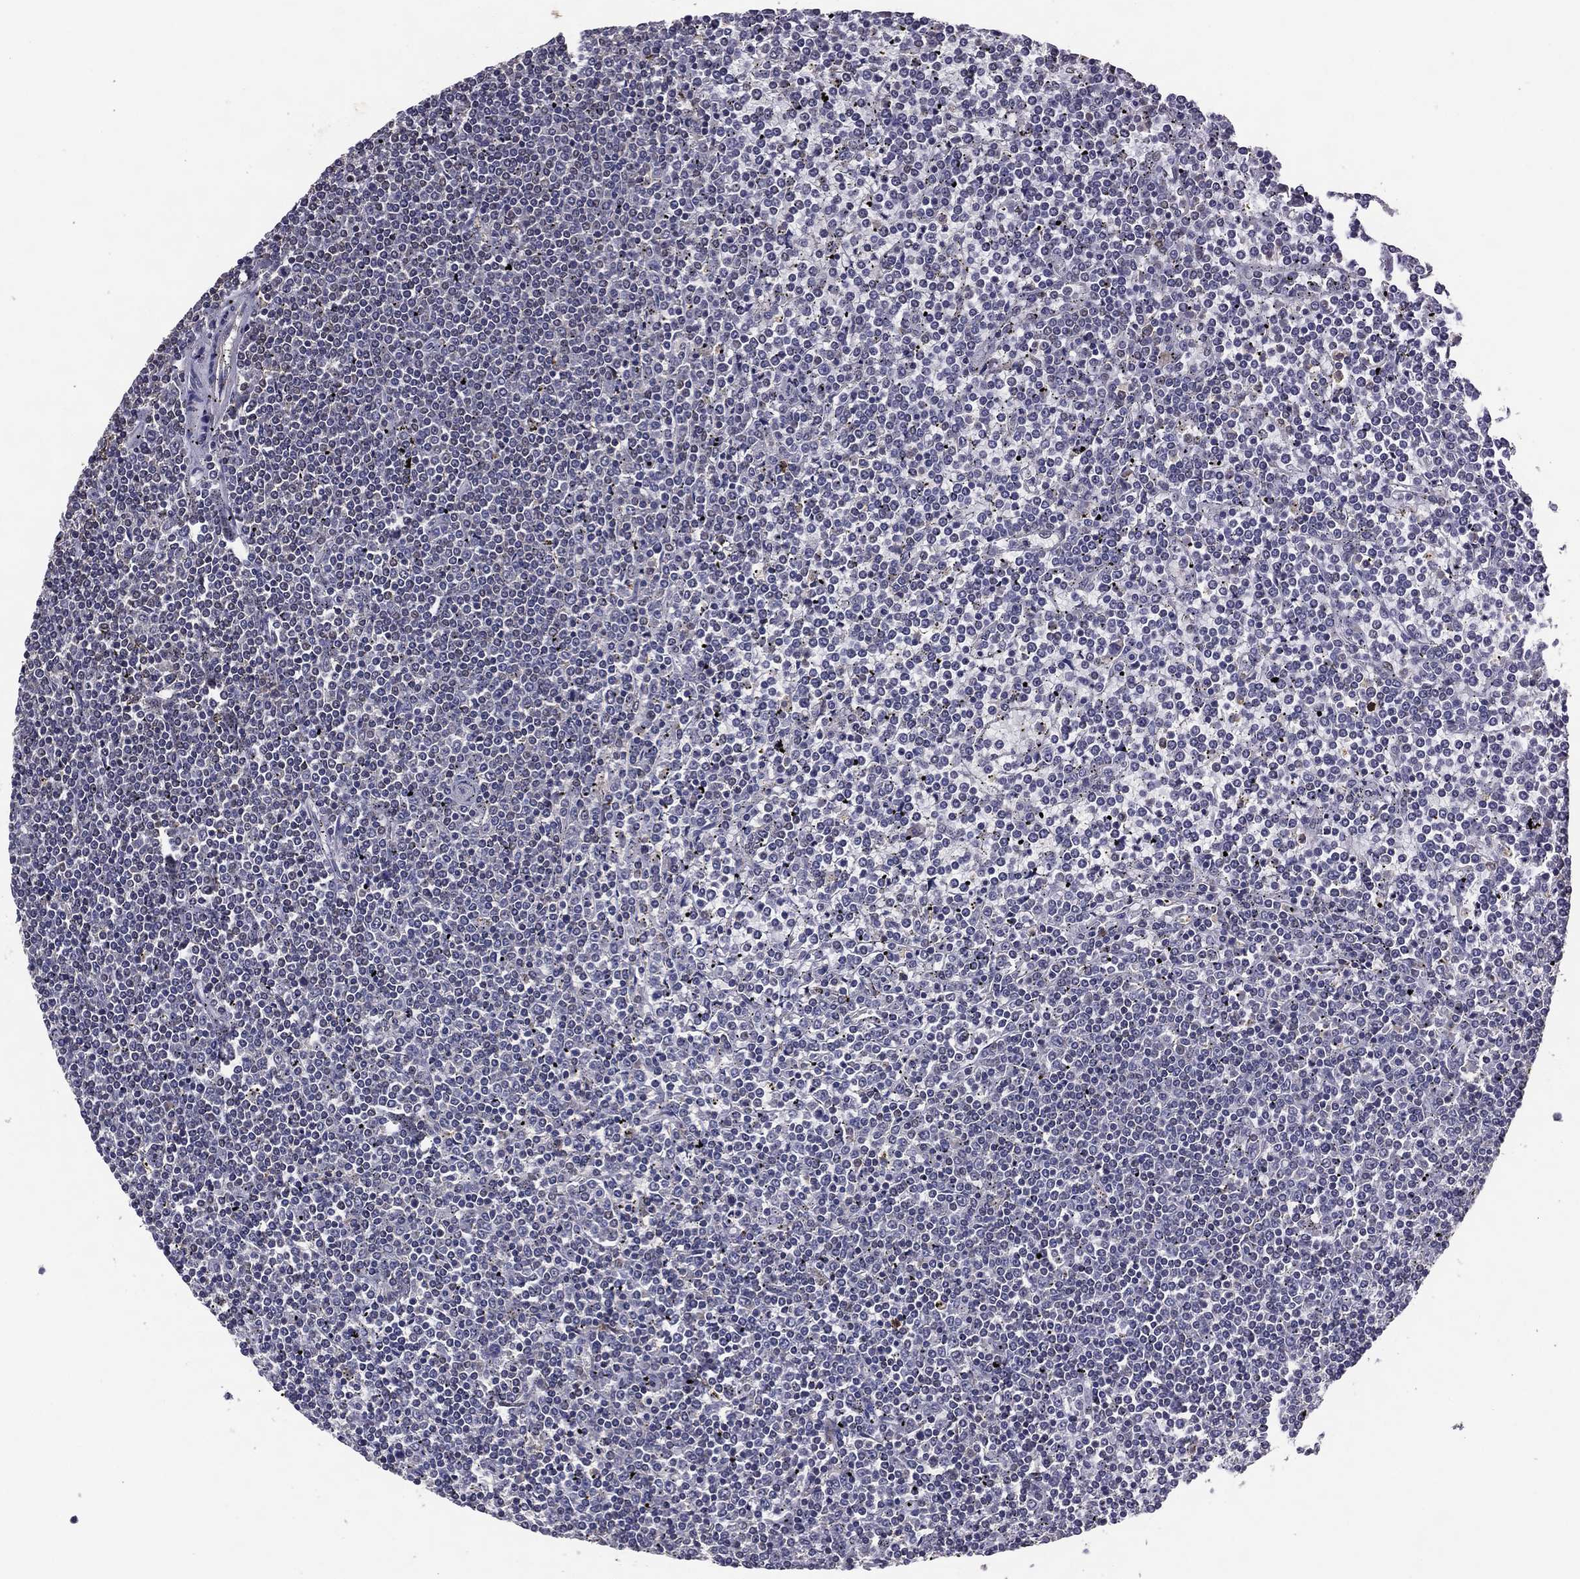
{"staining": {"intensity": "negative", "quantity": "none", "location": "none"}, "tissue": "lymphoma", "cell_type": "Tumor cells", "image_type": "cancer", "snomed": [{"axis": "morphology", "description": "Malignant lymphoma, non-Hodgkin's type, Low grade"}, {"axis": "topography", "description": "Spleen"}], "caption": "IHC image of neoplastic tissue: malignant lymphoma, non-Hodgkin's type (low-grade) stained with DAB demonstrates no significant protein staining in tumor cells.", "gene": "GPR183", "patient": {"sex": "female", "age": 19}}